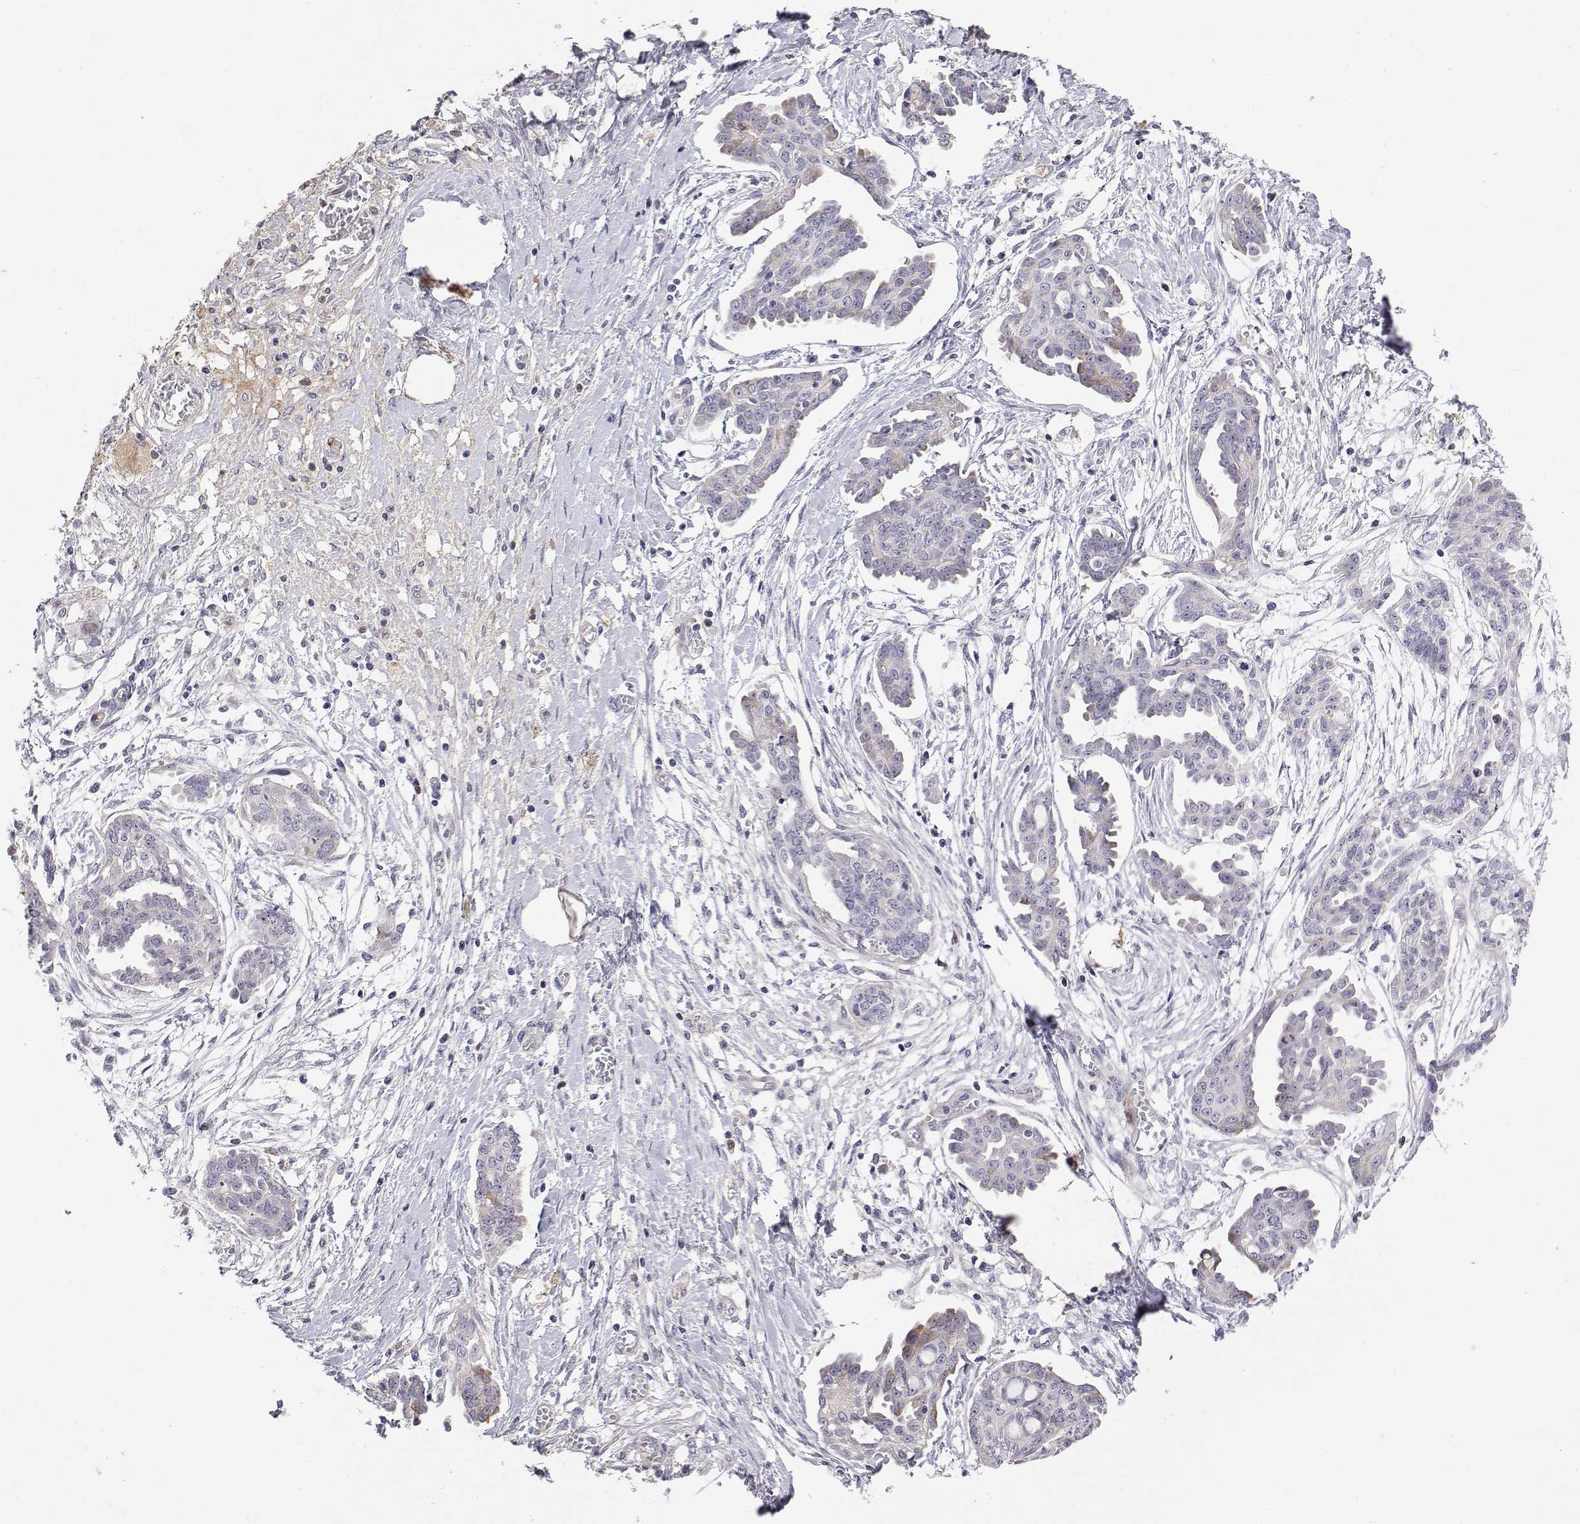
{"staining": {"intensity": "negative", "quantity": "none", "location": "none"}, "tissue": "ovarian cancer", "cell_type": "Tumor cells", "image_type": "cancer", "snomed": [{"axis": "morphology", "description": "Cystadenocarcinoma, serous, NOS"}, {"axis": "topography", "description": "Ovary"}], "caption": "Immunohistochemistry histopathology image of ovarian cancer stained for a protein (brown), which demonstrates no positivity in tumor cells.", "gene": "GGACT", "patient": {"sex": "female", "age": 71}}